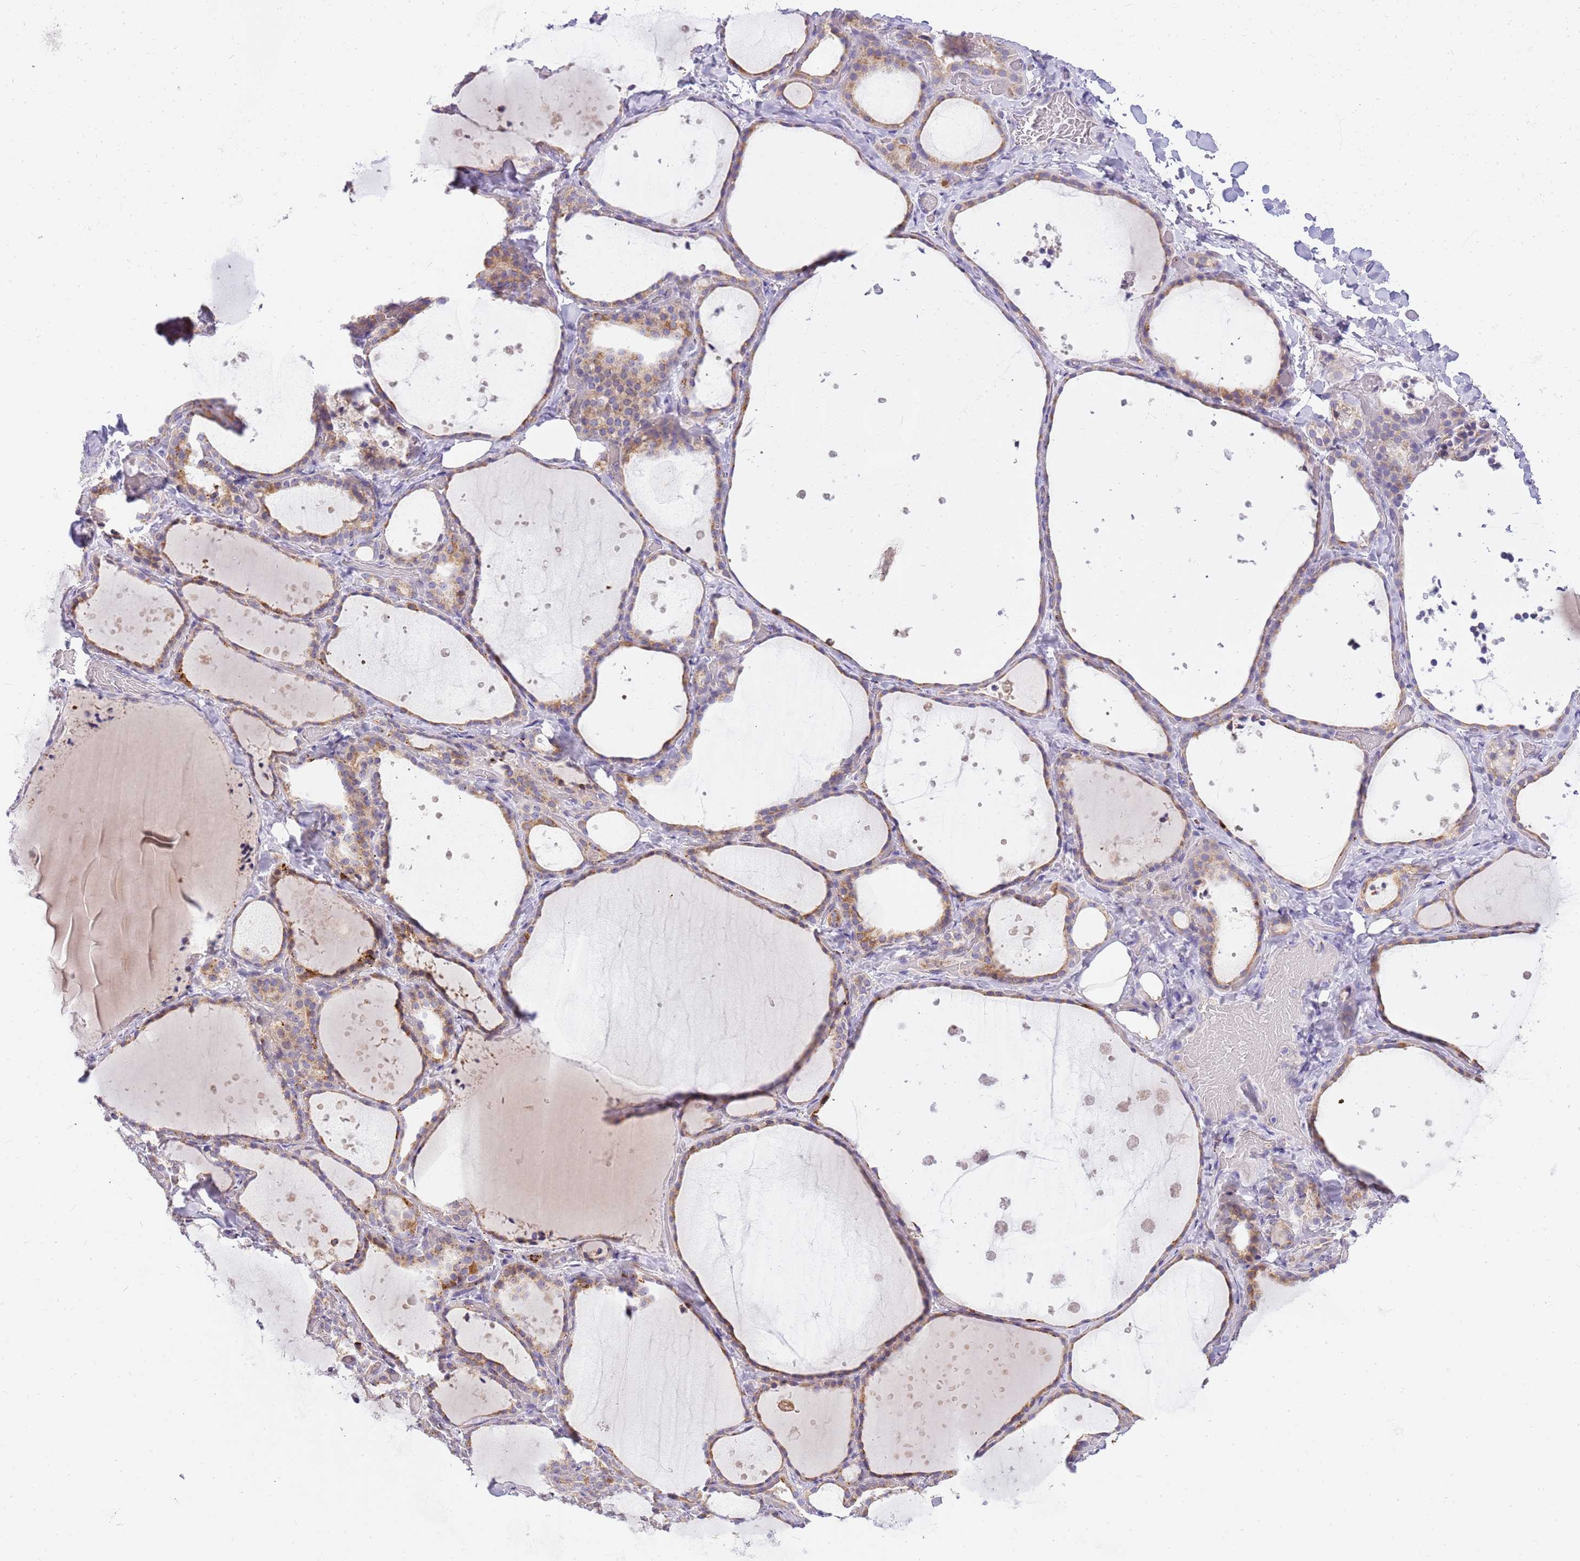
{"staining": {"intensity": "weak", "quantity": ">75%", "location": "cytoplasmic/membranous"}, "tissue": "thyroid gland", "cell_type": "Glandular cells", "image_type": "normal", "snomed": [{"axis": "morphology", "description": "Normal tissue, NOS"}, {"axis": "topography", "description": "Thyroid gland"}], "caption": "Brown immunohistochemical staining in benign human thyroid gland shows weak cytoplasmic/membranous expression in approximately >75% of glandular cells. (Brightfield microscopy of DAB IHC at high magnification).", "gene": "DNAJA3", "patient": {"sex": "female", "age": 44}}